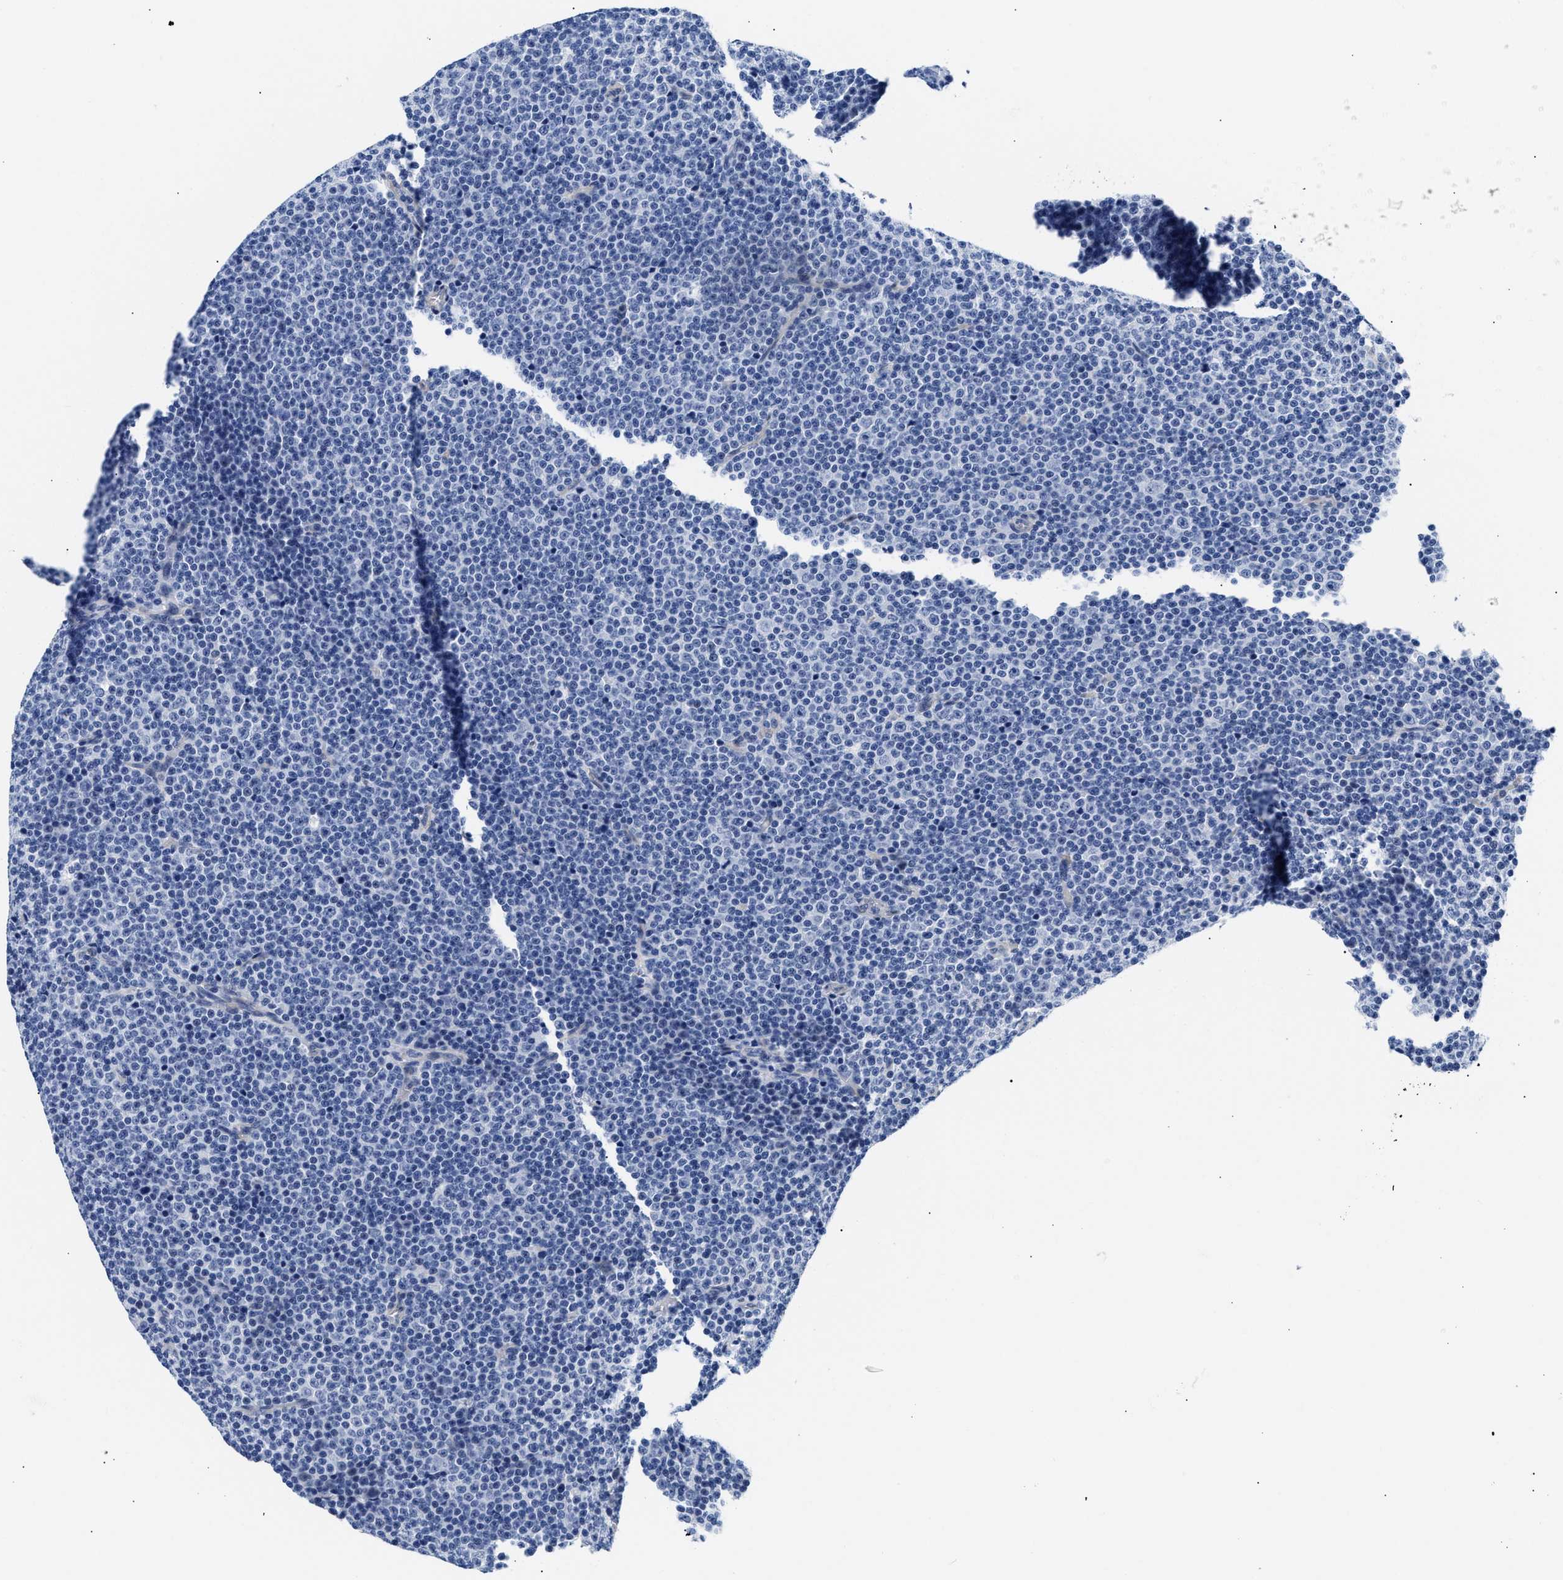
{"staining": {"intensity": "negative", "quantity": "none", "location": "none"}, "tissue": "lymphoma", "cell_type": "Tumor cells", "image_type": "cancer", "snomed": [{"axis": "morphology", "description": "Malignant lymphoma, non-Hodgkin's type, Low grade"}, {"axis": "topography", "description": "Lymph node"}], "caption": "A histopathology image of lymphoma stained for a protein exhibits no brown staining in tumor cells. Nuclei are stained in blue.", "gene": "TRIM29", "patient": {"sex": "female", "age": 67}}